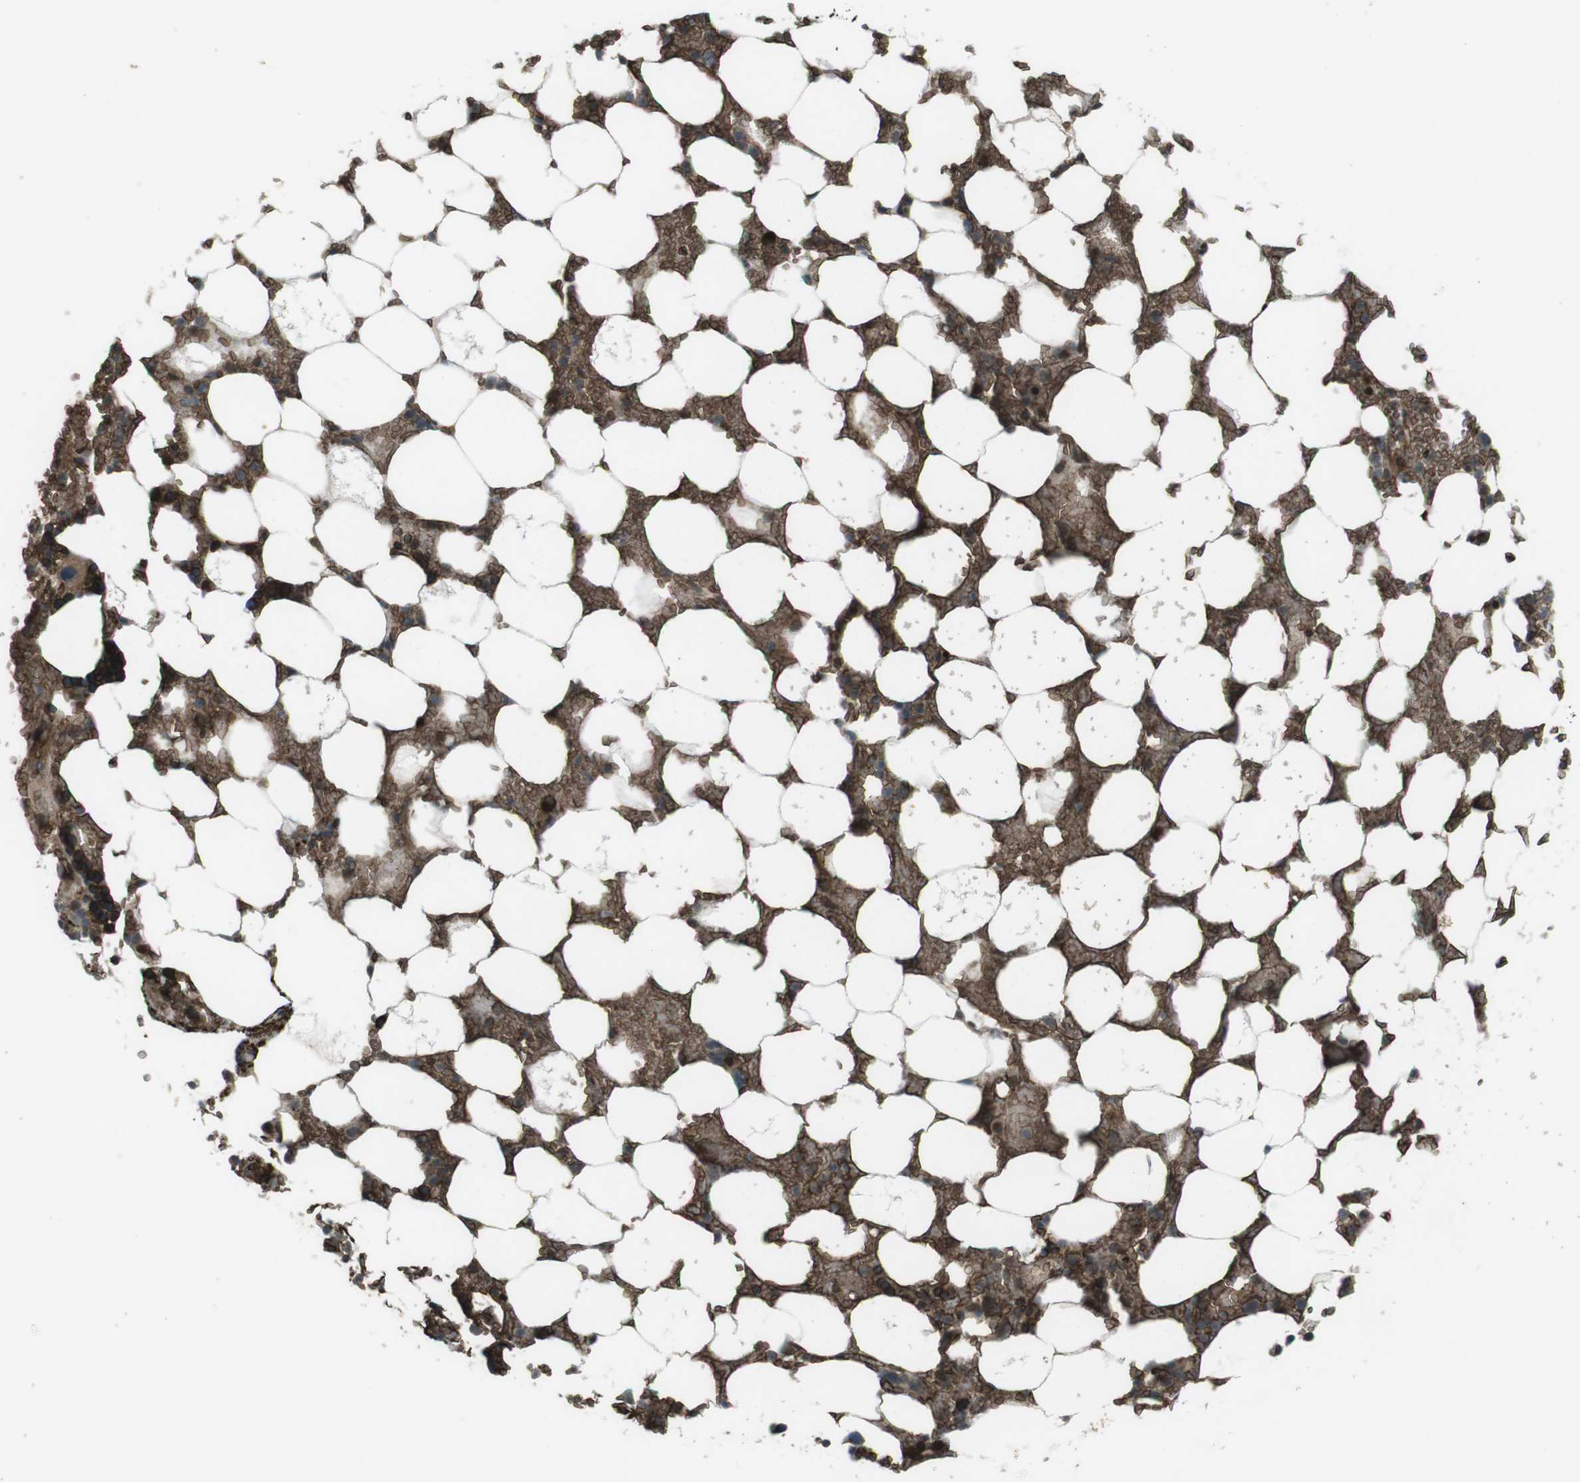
{"staining": {"intensity": "strong", "quantity": ">75%", "location": "cytoplasmic/membranous"}, "tissue": "bone marrow", "cell_type": "Hematopoietic cells", "image_type": "normal", "snomed": [{"axis": "morphology", "description": "Normal tissue, NOS"}, {"axis": "topography", "description": "Bone marrow"}], "caption": "Bone marrow was stained to show a protein in brown. There is high levels of strong cytoplasmic/membranous expression in approximately >75% of hematopoietic cells. The protein of interest is shown in brown color, while the nuclei are stained blue.", "gene": "SLITRK5", "patient": {"sex": "female", "age": 73}}